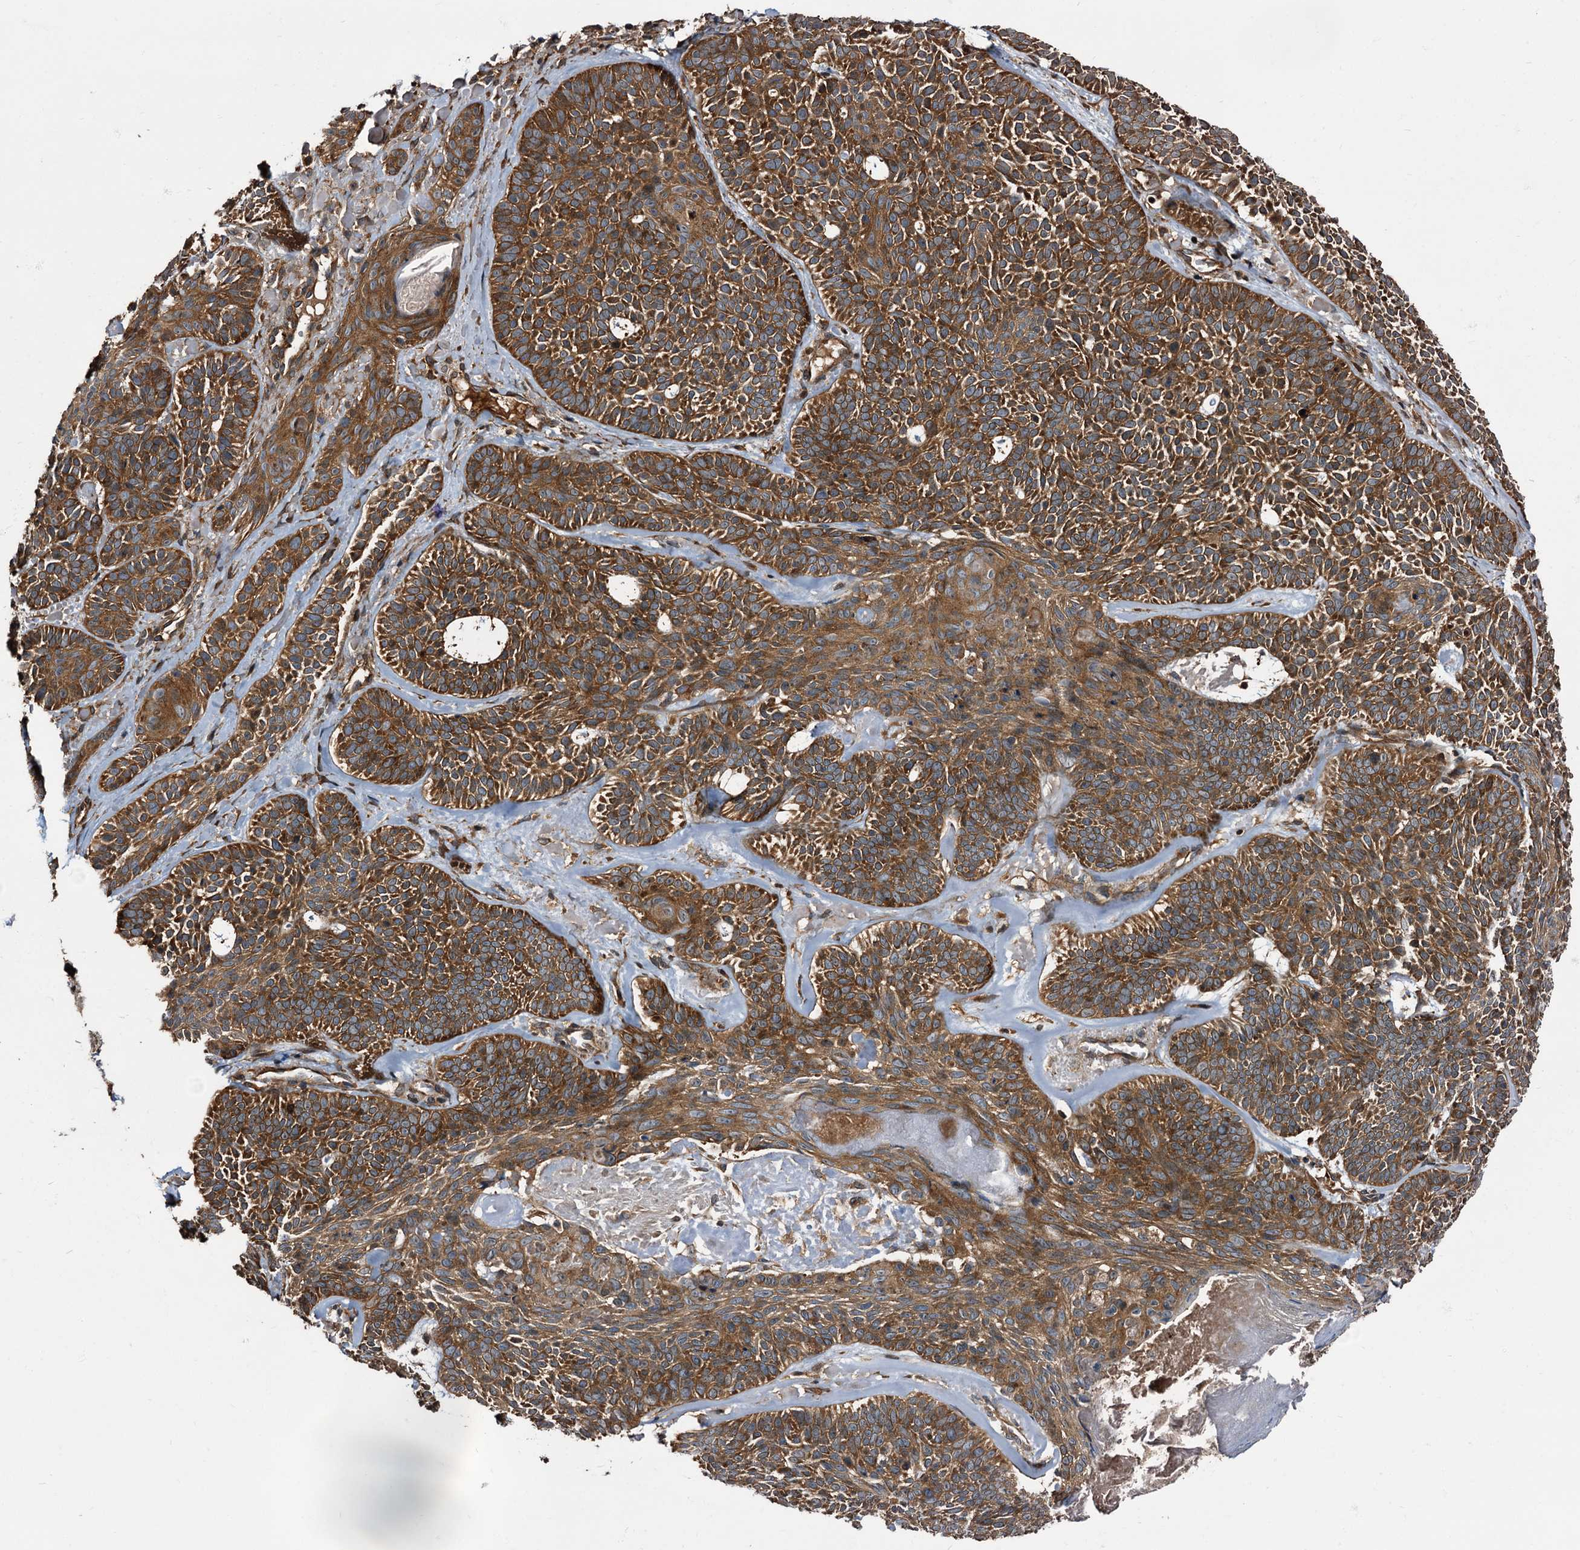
{"staining": {"intensity": "strong", "quantity": ">75%", "location": "cytoplasmic/membranous"}, "tissue": "skin cancer", "cell_type": "Tumor cells", "image_type": "cancer", "snomed": [{"axis": "morphology", "description": "Basal cell carcinoma"}, {"axis": "topography", "description": "Skin"}], "caption": "Immunohistochemistry of human skin basal cell carcinoma exhibits high levels of strong cytoplasmic/membranous staining in about >75% of tumor cells. The protein of interest is stained brown, and the nuclei are stained in blue (DAB (3,3'-diaminobenzidine) IHC with brightfield microscopy, high magnification).", "gene": "PEX5", "patient": {"sex": "male", "age": 85}}